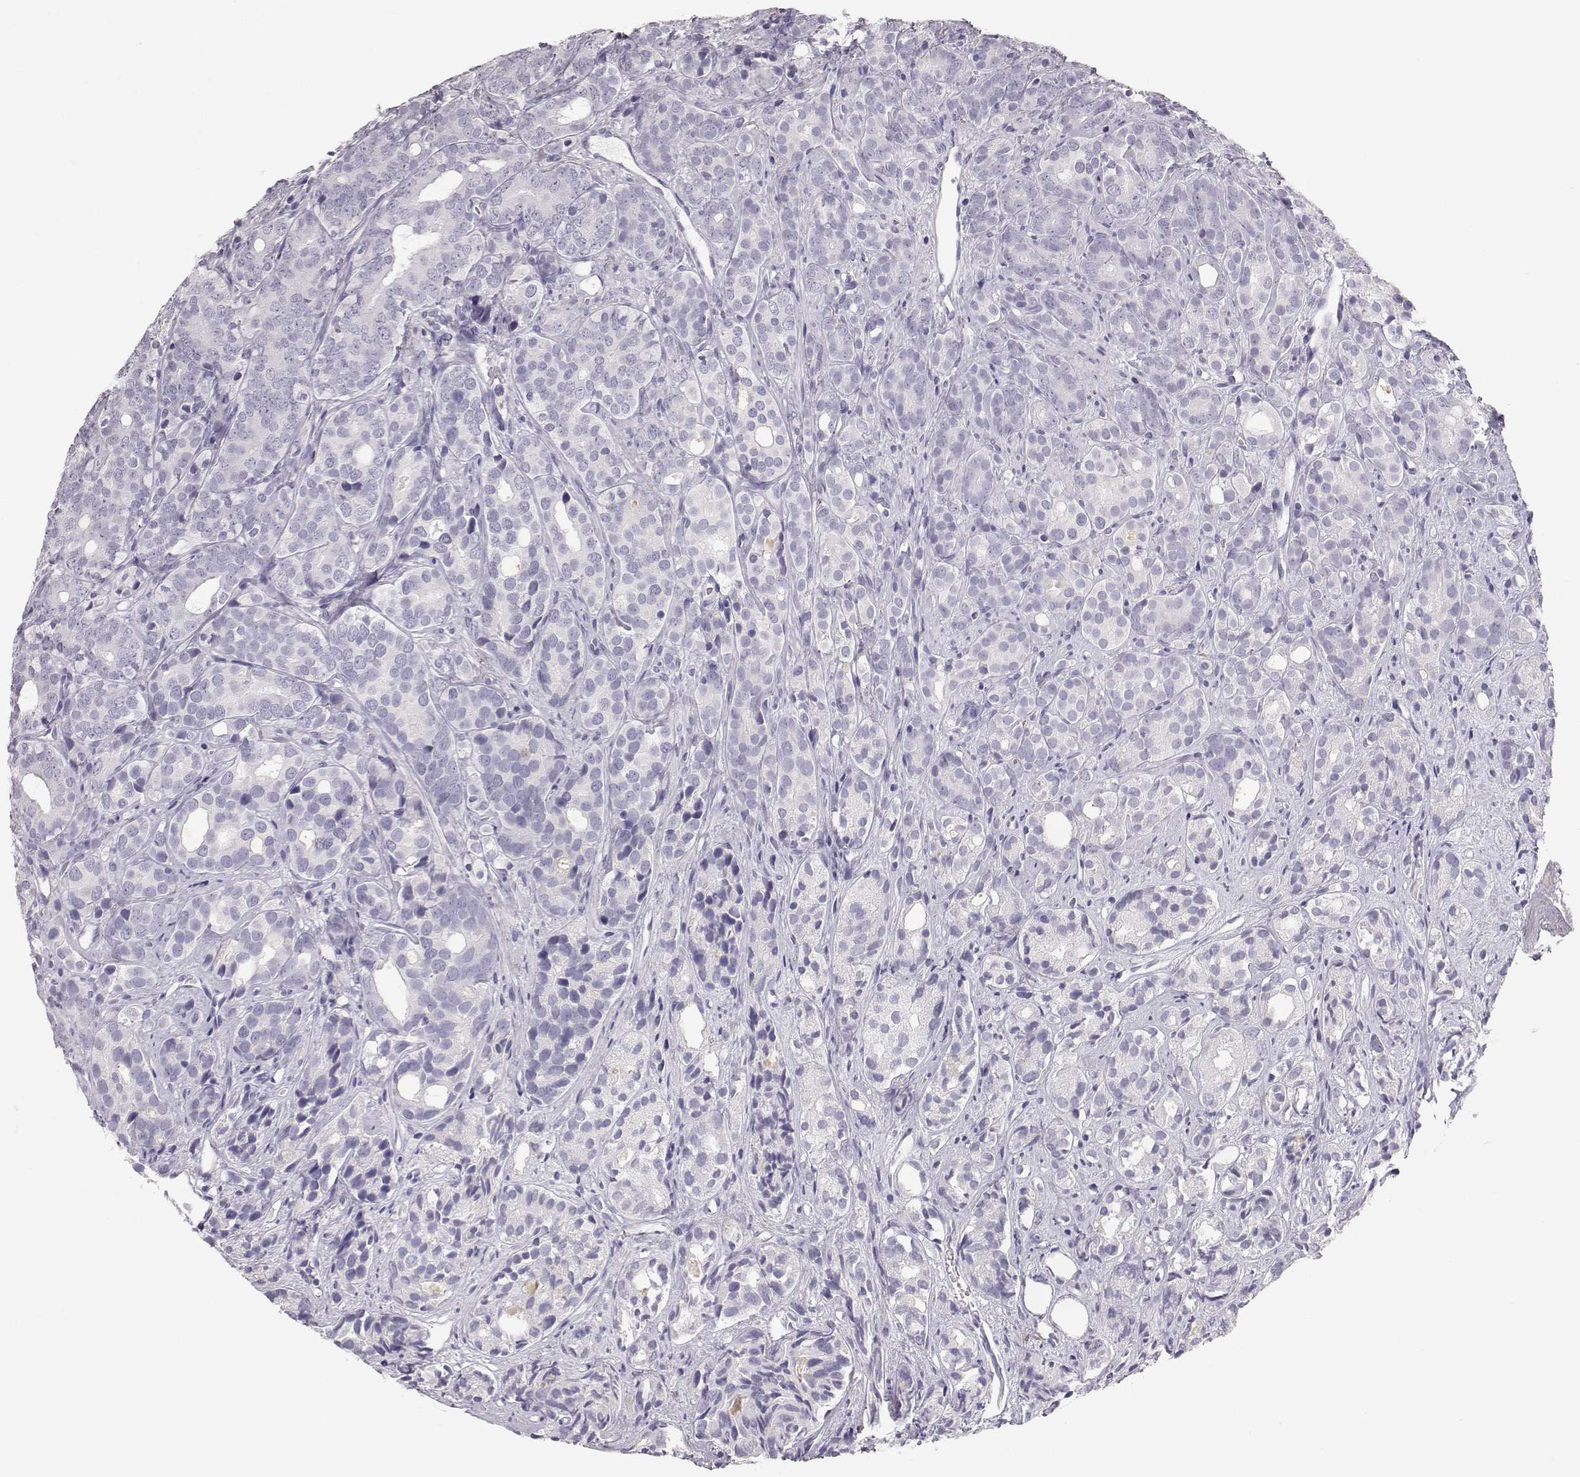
{"staining": {"intensity": "negative", "quantity": "none", "location": "none"}, "tissue": "prostate cancer", "cell_type": "Tumor cells", "image_type": "cancer", "snomed": [{"axis": "morphology", "description": "Adenocarcinoma, High grade"}, {"axis": "topography", "description": "Prostate"}], "caption": "Histopathology image shows no significant protein expression in tumor cells of adenocarcinoma (high-grade) (prostate).", "gene": "KRT33A", "patient": {"sex": "male", "age": 84}}